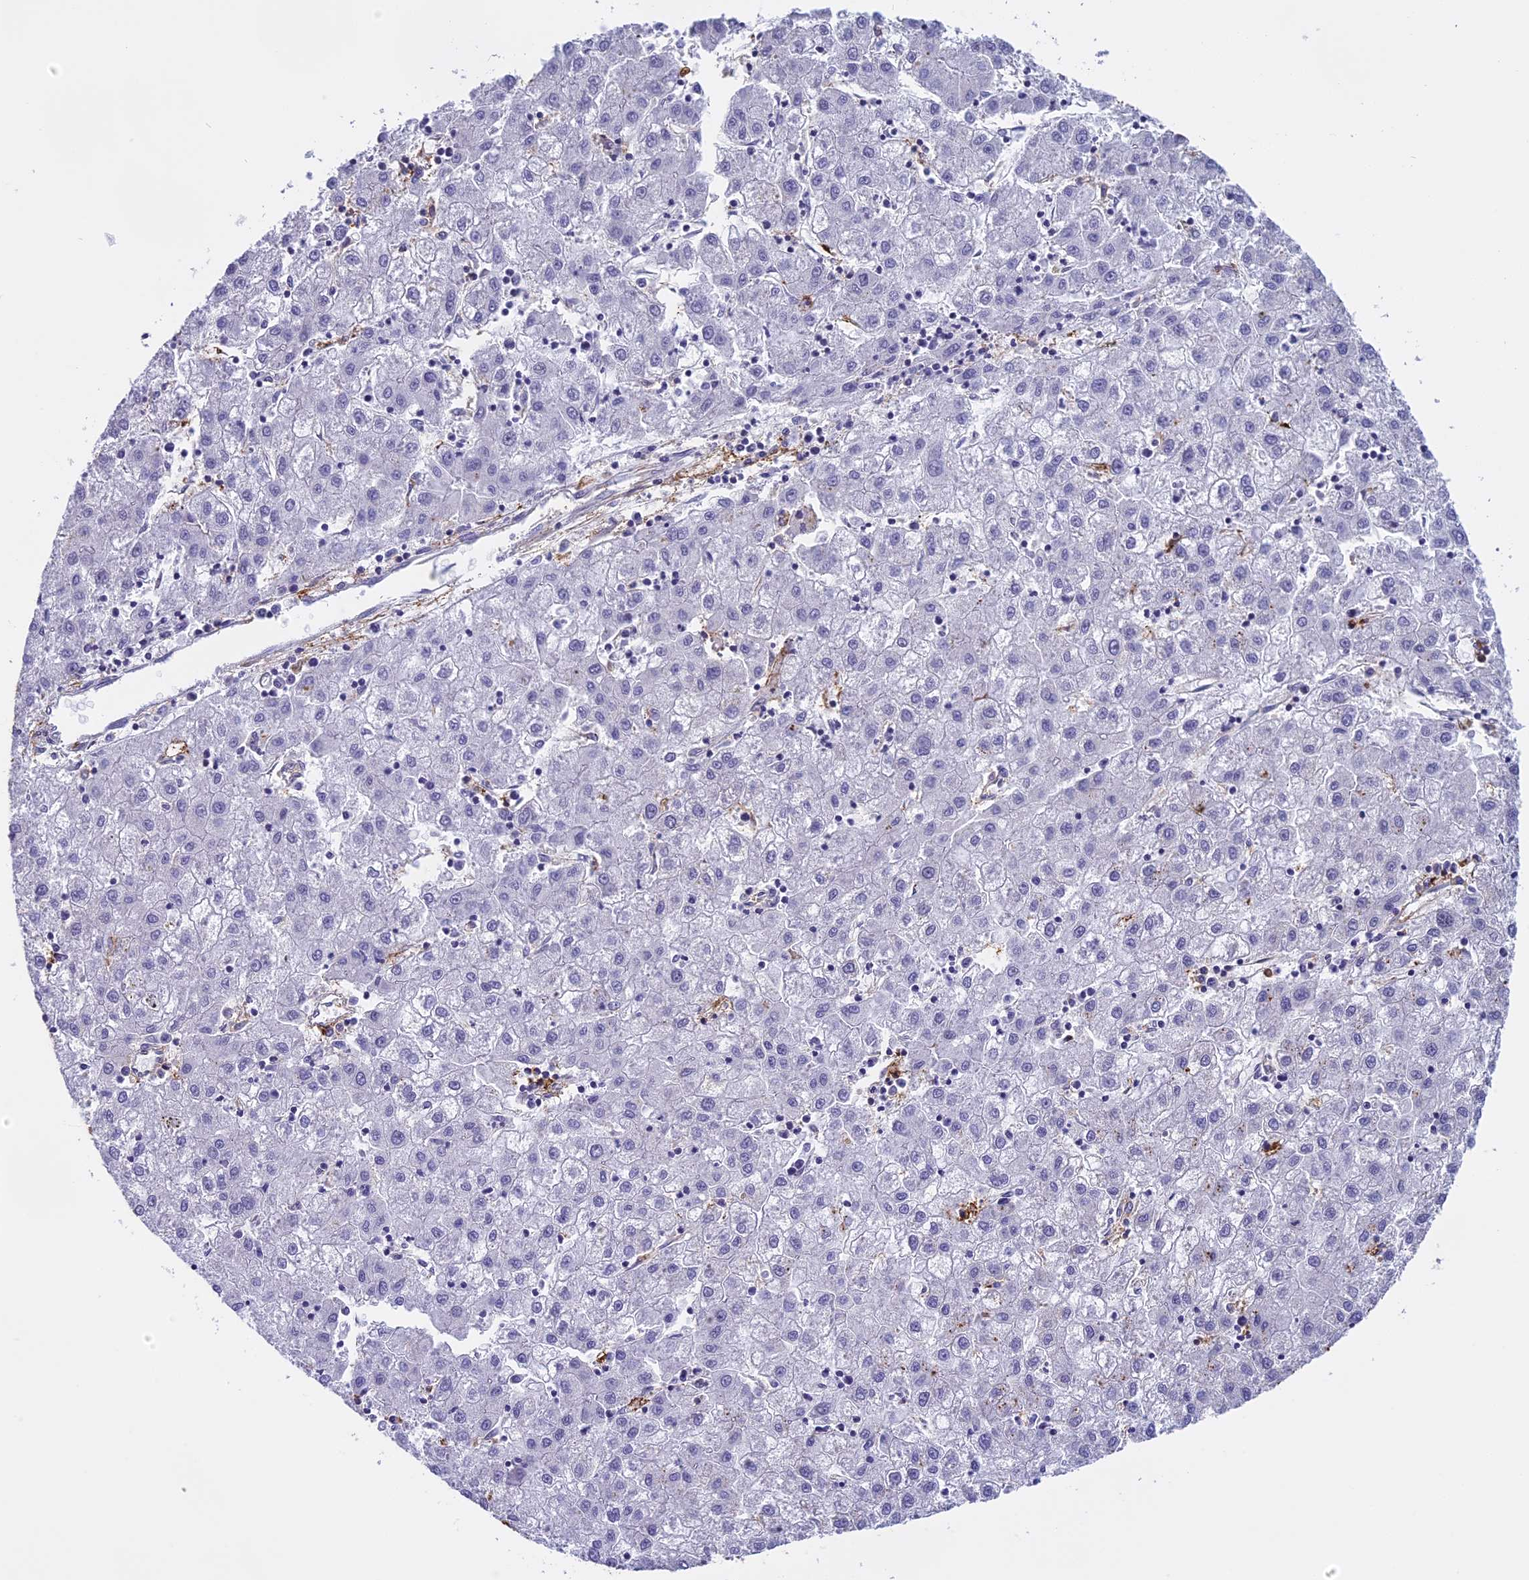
{"staining": {"intensity": "negative", "quantity": "none", "location": "none"}, "tissue": "liver cancer", "cell_type": "Tumor cells", "image_type": "cancer", "snomed": [{"axis": "morphology", "description": "Carcinoma, Hepatocellular, NOS"}, {"axis": "topography", "description": "Liver"}], "caption": "This image is of liver cancer stained with immunohistochemistry to label a protein in brown with the nuclei are counter-stained blue. There is no staining in tumor cells.", "gene": "TMEM255B", "patient": {"sex": "male", "age": 72}}